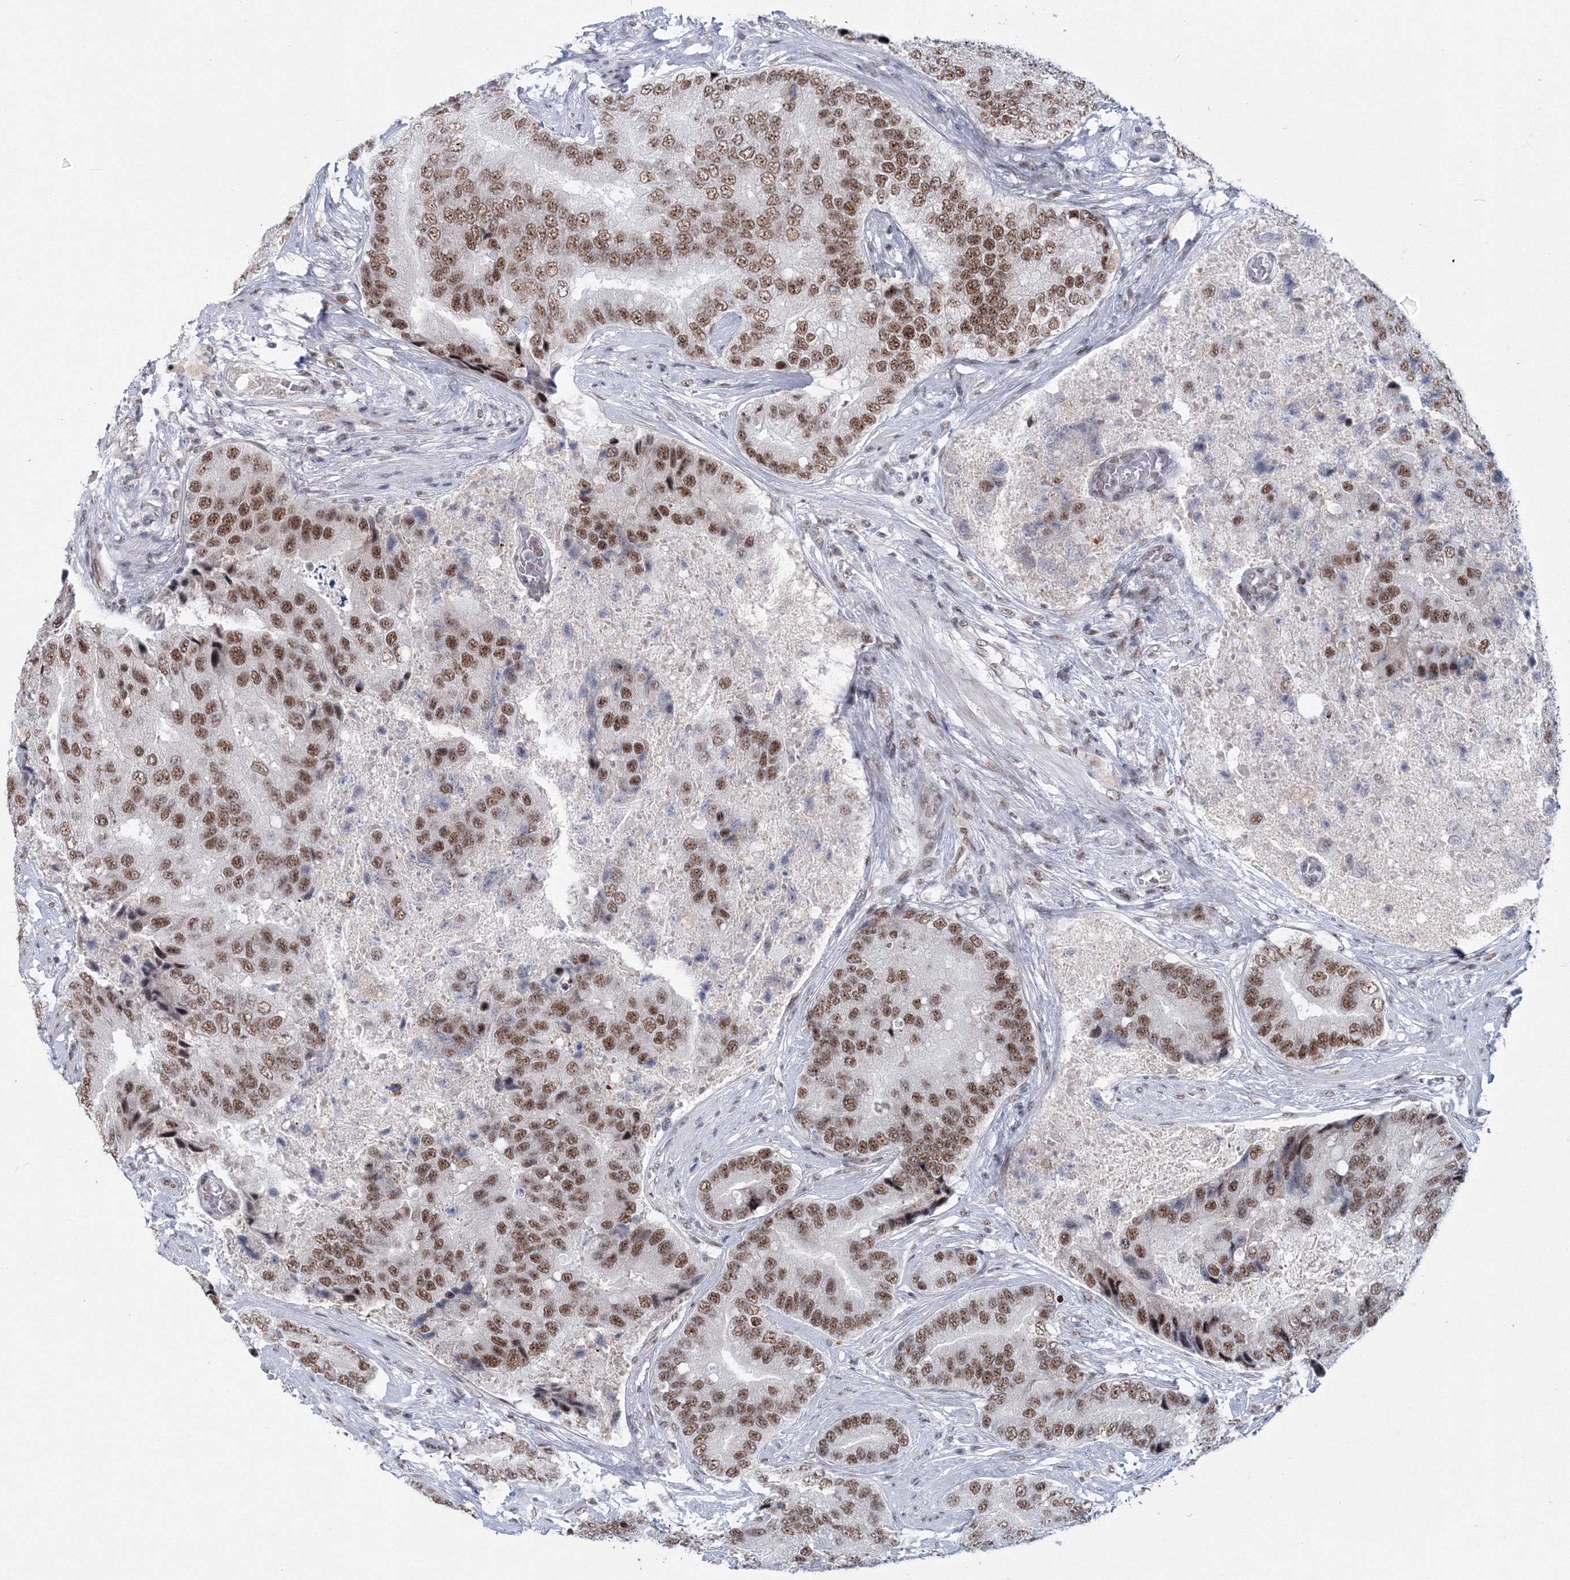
{"staining": {"intensity": "moderate", "quantity": ">75%", "location": "nuclear"}, "tissue": "prostate cancer", "cell_type": "Tumor cells", "image_type": "cancer", "snomed": [{"axis": "morphology", "description": "Adenocarcinoma, High grade"}, {"axis": "topography", "description": "Prostate"}], "caption": "This micrograph shows immunohistochemistry (IHC) staining of adenocarcinoma (high-grade) (prostate), with medium moderate nuclear positivity in approximately >75% of tumor cells.", "gene": "SF3B6", "patient": {"sex": "male", "age": 70}}